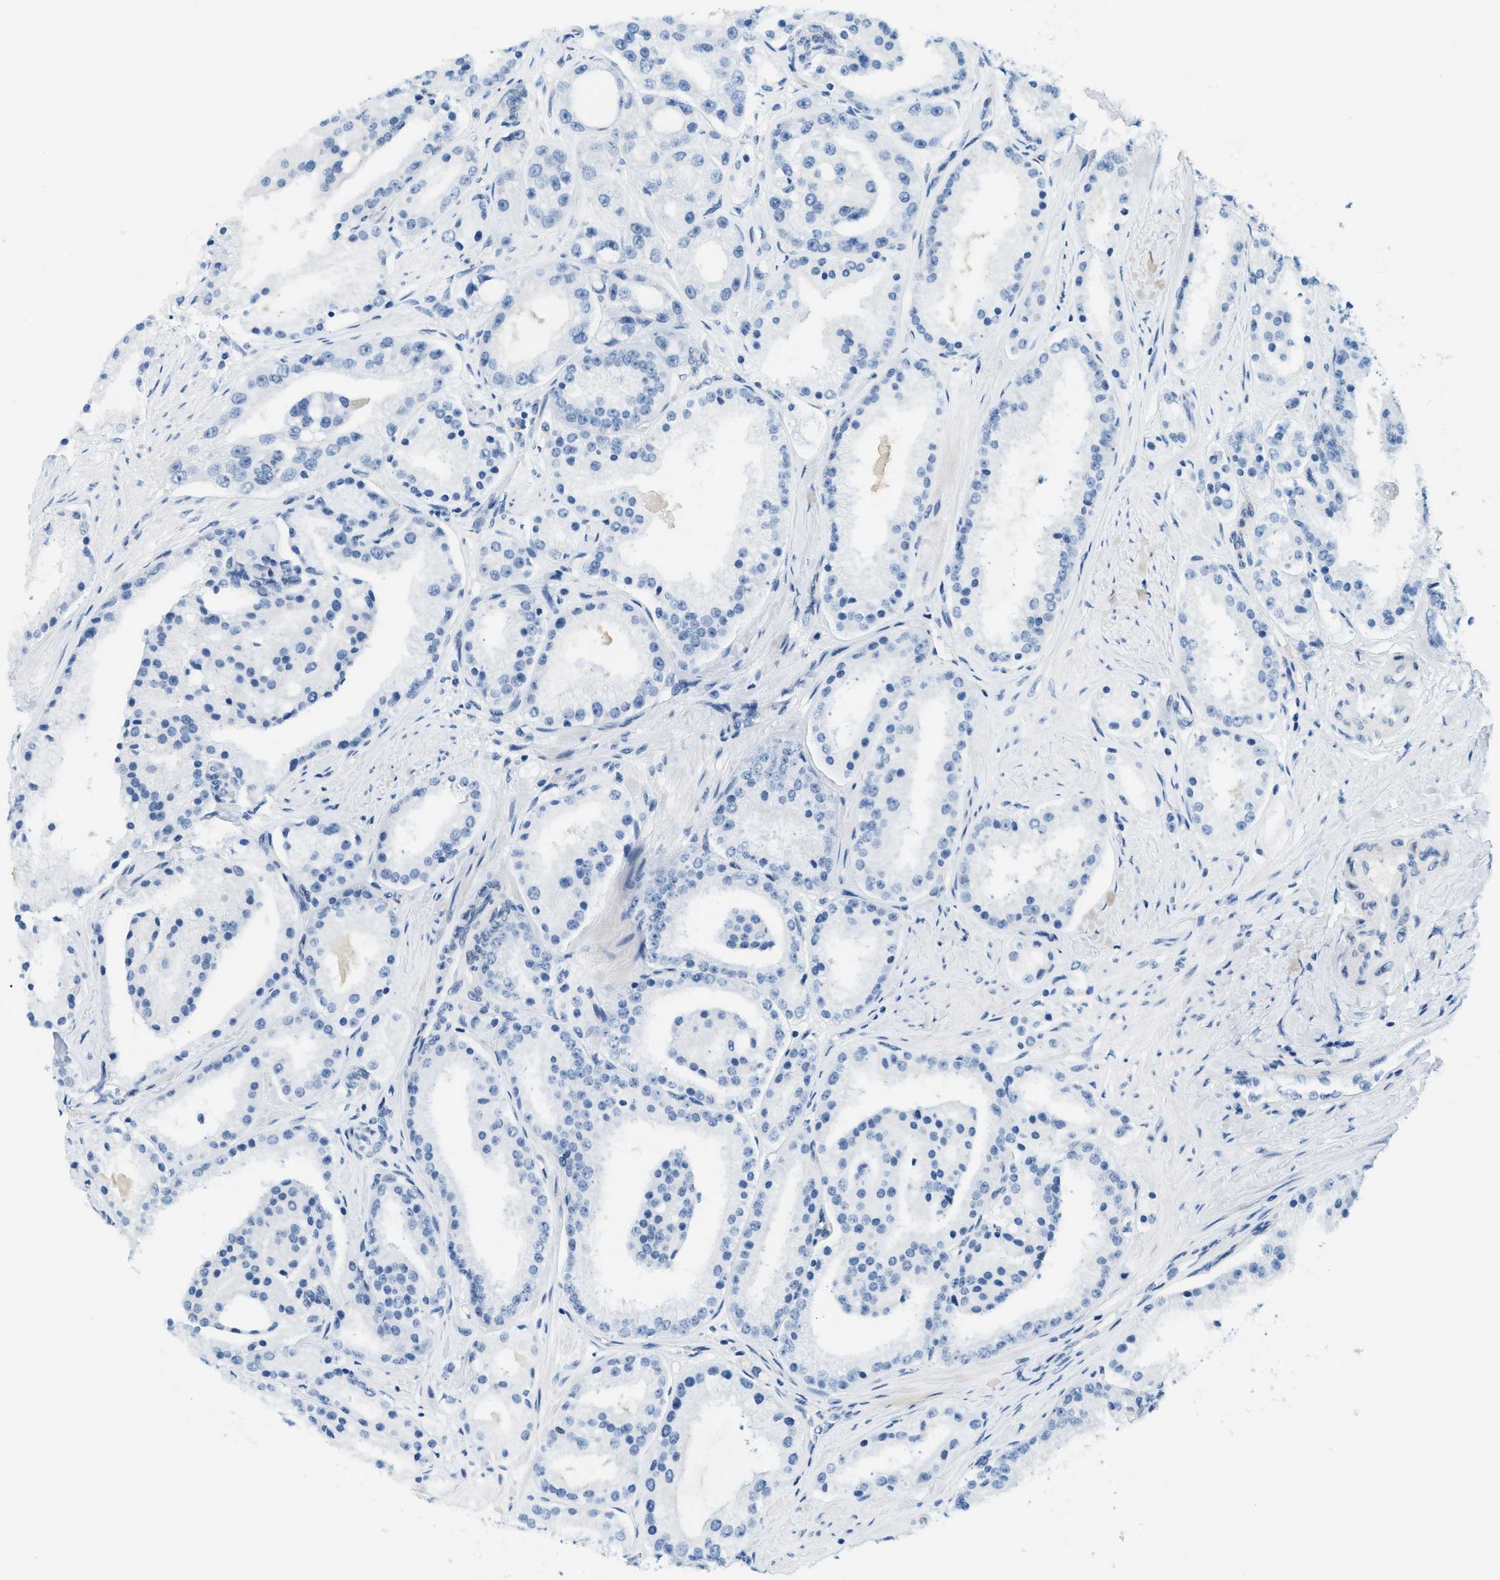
{"staining": {"intensity": "negative", "quantity": "none", "location": "none"}, "tissue": "prostate cancer", "cell_type": "Tumor cells", "image_type": "cancer", "snomed": [{"axis": "morphology", "description": "Adenocarcinoma, Low grade"}, {"axis": "topography", "description": "Prostate"}], "caption": "Immunohistochemistry (IHC) of low-grade adenocarcinoma (prostate) exhibits no staining in tumor cells.", "gene": "CYP4X1", "patient": {"sex": "male", "age": 63}}